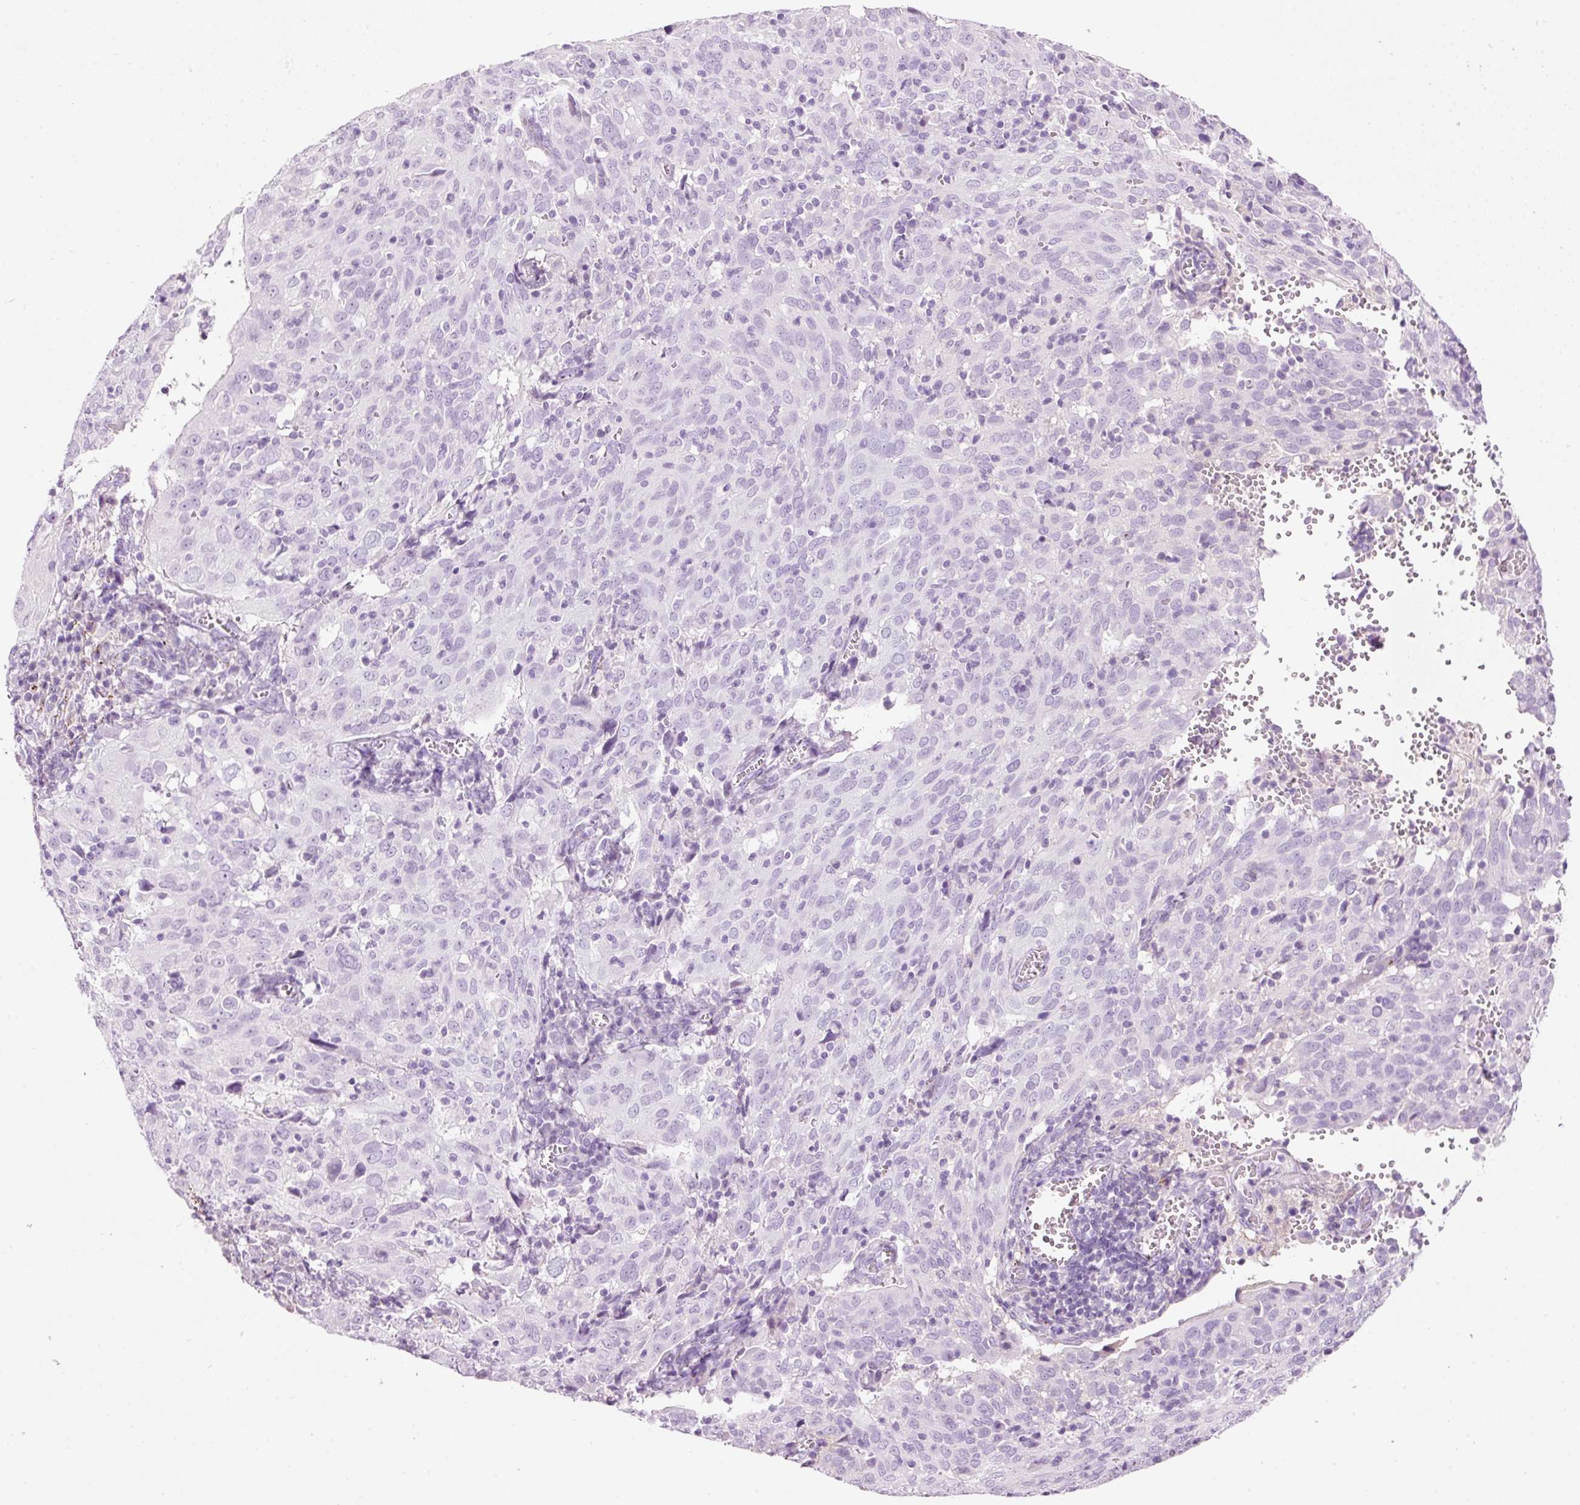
{"staining": {"intensity": "negative", "quantity": "none", "location": "none"}, "tissue": "cervical cancer", "cell_type": "Tumor cells", "image_type": "cancer", "snomed": [{"axis": "morphology", "description": "Squamous cell carcinoma, NOS"}, {"axis": "topography", "description": "Cervix"}], "caption": "DAB immunohistochemical staining of human cervical cancer demonstrates no significant staining in tumor cells.", "gene": "MFAP4", "patient": {"sex": "female", "age": 31}}